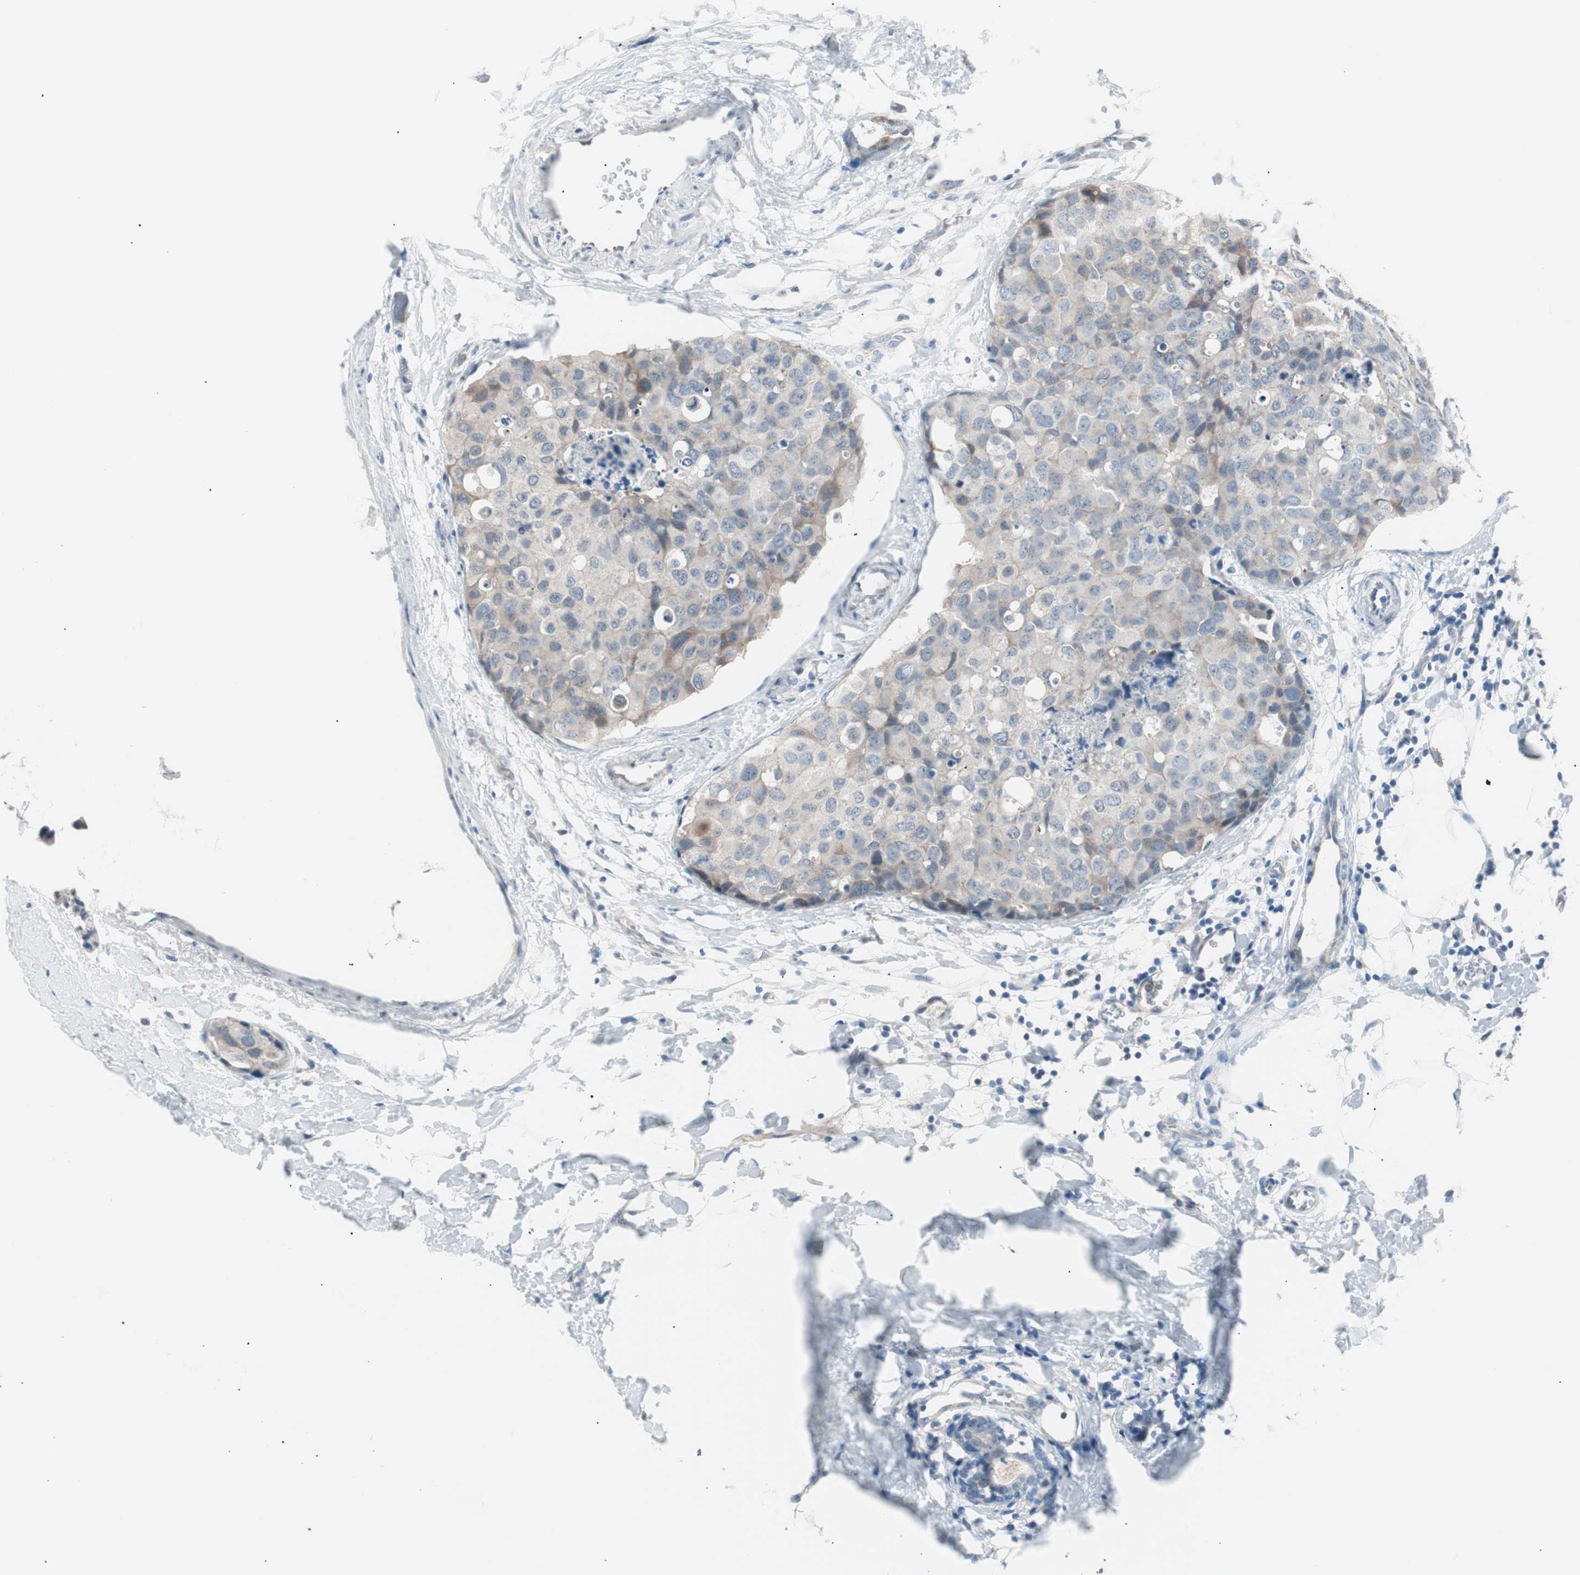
{"staining": {"intensity": "moderate", "quantity": "<25%", "location": "cytoplasmic/membranous"}, "tissue": "breast cancer", "cell_type": "Tumor cells", "image_type": "cancer", "snomed": [{"axis": "morphology", "description": "Normal tissue, NOS"}, {"axis": "morphology", "description": "Duct carcinoma"}, {"axis": "topography", "description": "Breast"}], "caption": "Human breast cancer (intraductal carcinoma) stained with a protein marker exhibits moderate staining in tumor cells.", "gene": "VIL1", "patient": {"sex": "female", "age": 50}}